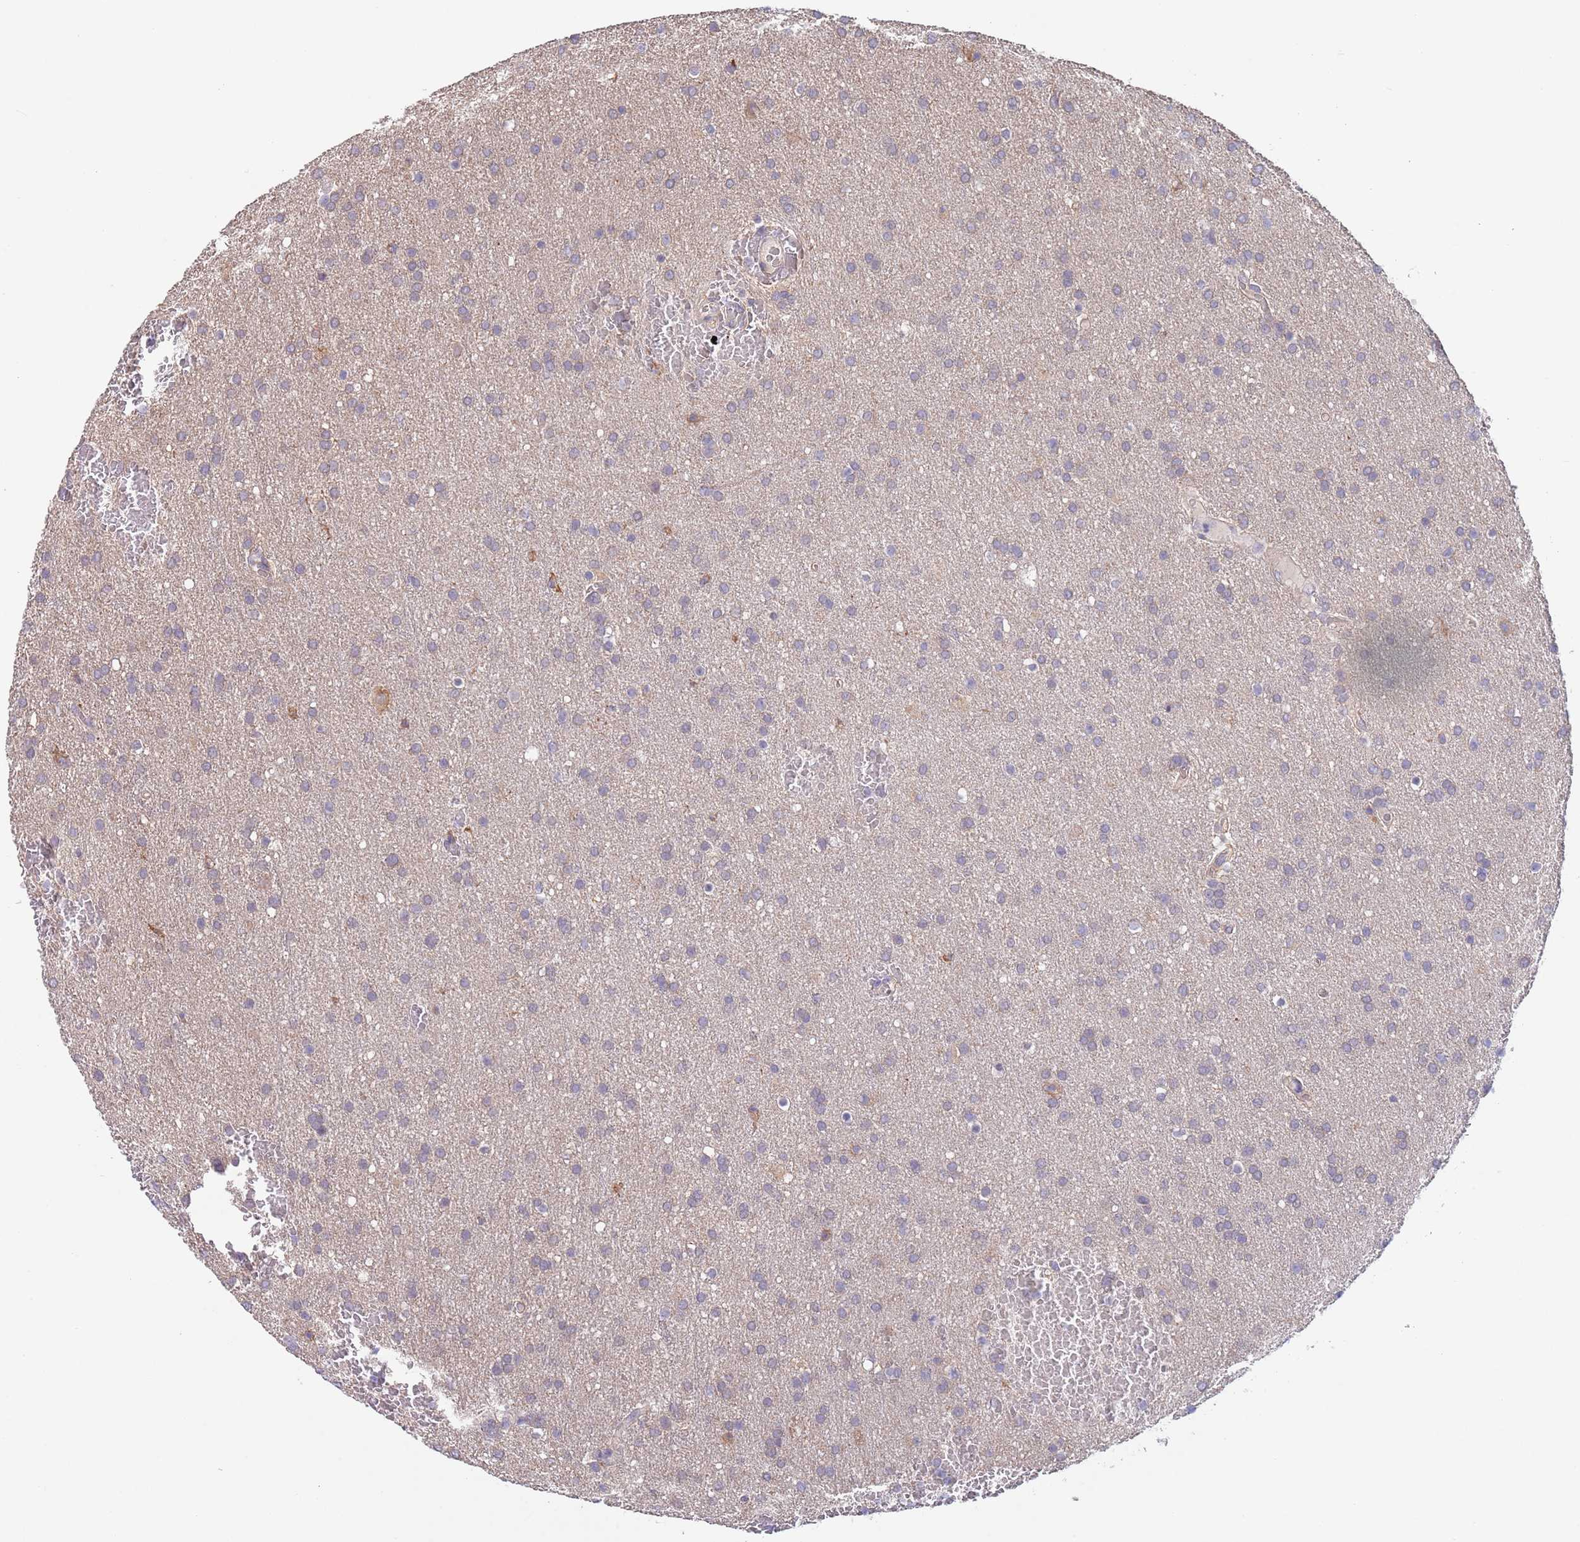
{"staining": {"intensity": "negative", "quantity": "none", "location": "none"}, "tissue": "glioma", "cell_type": "Tumor cells", "image_type": "cancer", "snomed": [{"axis": "morphology", "description": "Glioma, malignant, Low grade"}, {"axis": "topography", "description": "Brain"}], "caption": "An immunohistochemistry (IHC) image of malignant glioma (low-grade) is shown. There is no staining in tumor cells of malignant glioma (low-grade).", "gene": "RNF169", "patient": {"sex": "female", "age": 32}}